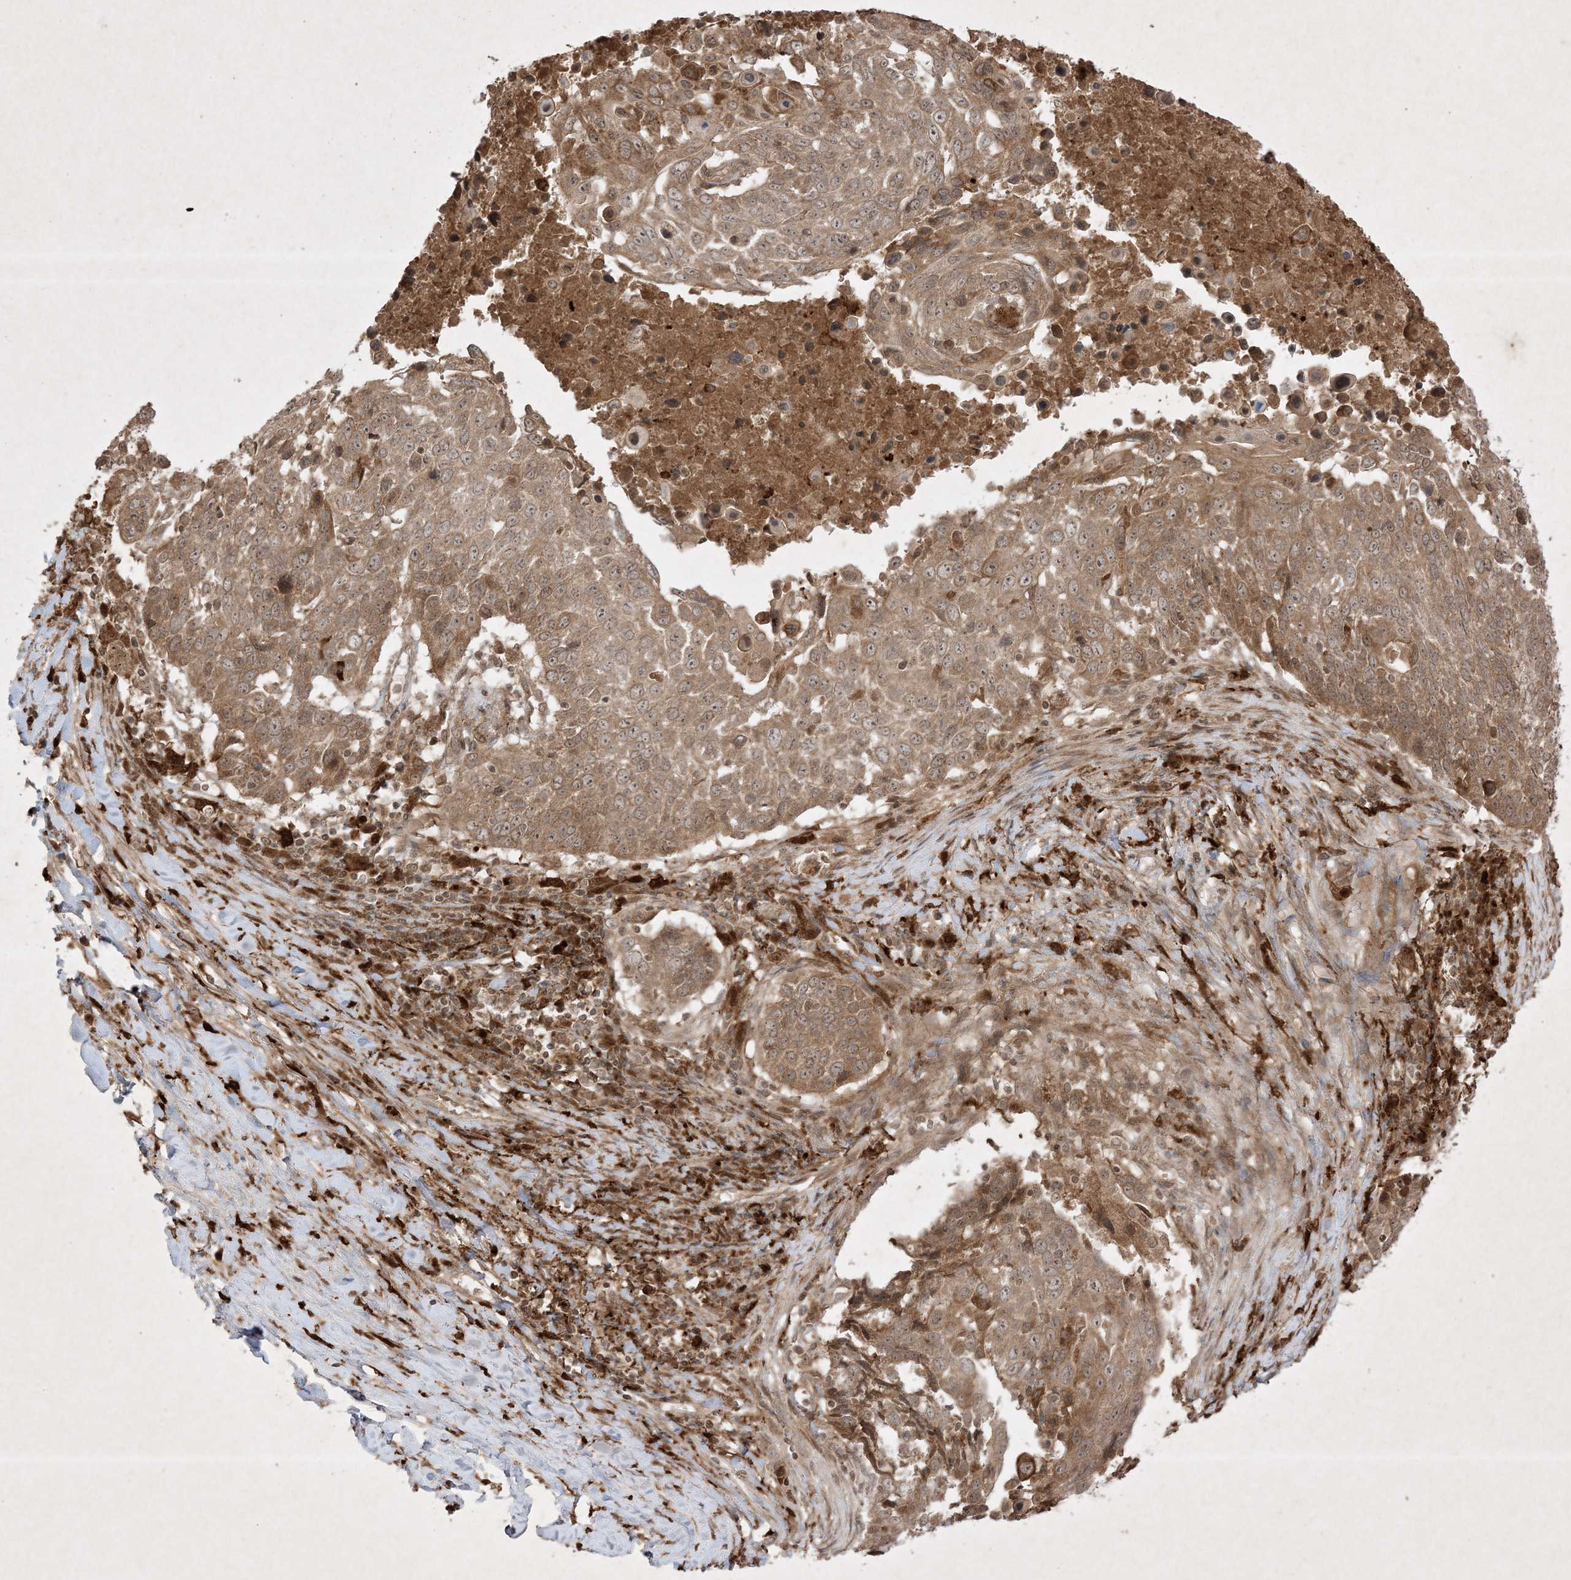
{"staining": {"intensity": "moderate", "quantity": ">75%", "location": "cytoplasmic/membranous"}, "tissue": "lung cancer", "cell_type": "Tumor cells", "image_type": "cancer", "snomed": [{"axis": "morphology", "description": "Squamous cell carcinoma, NOS"}, {"axis": "topography", "description": "Lung"}], "caption": "A high-resolution photomicrograph shows immunohistochemistry (IHC) staining of lung squamous cell carcinoma, which exhibits moderate cytoplasmic/membranous staining in approximately >75% of tumor cells.", "gene": "PTK6", "patient": {"sex": "male", "age": 66}}